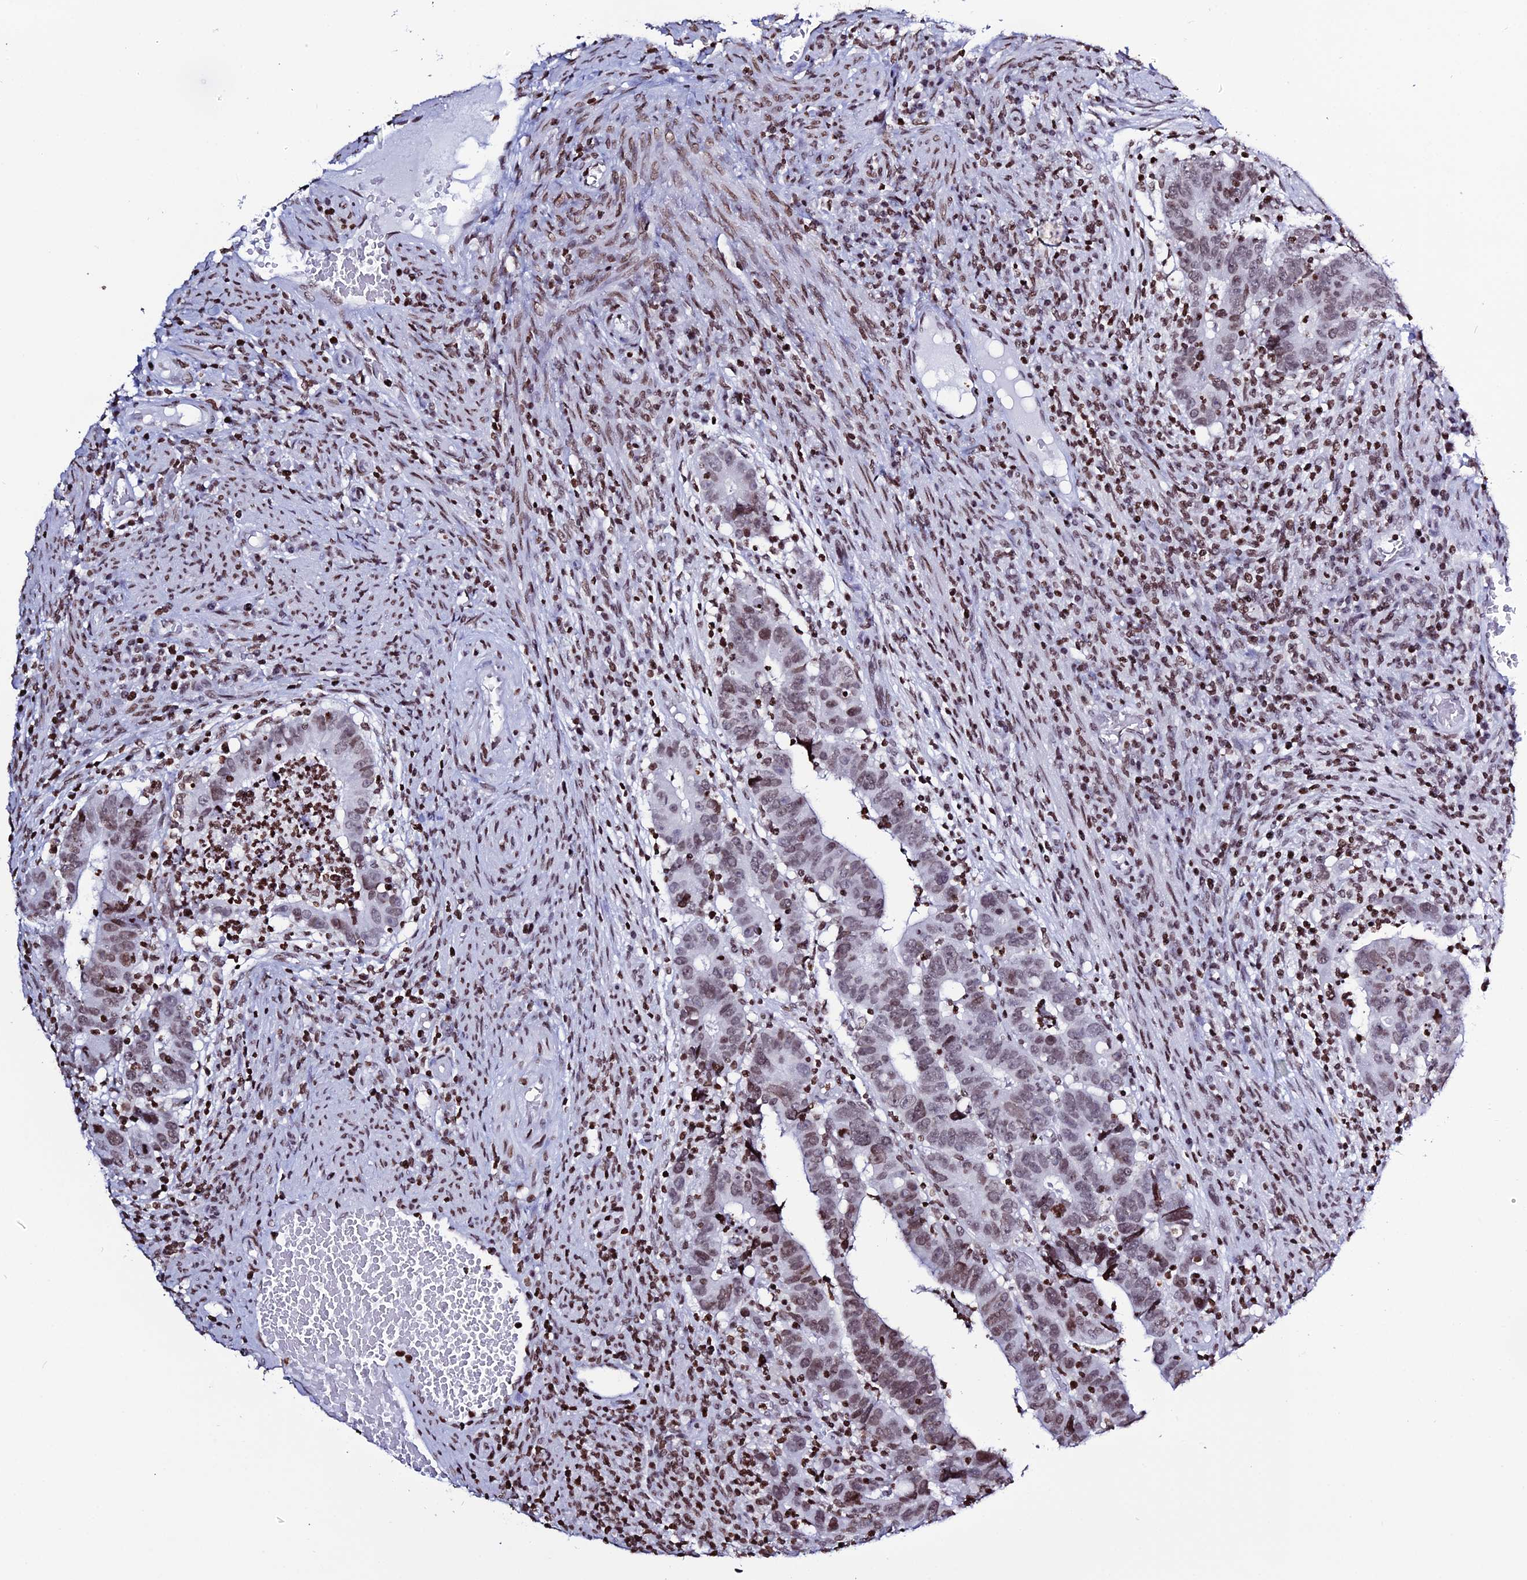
{"staining": {"intensity": "moderate", "quantity": ">75%", "location": "nuclear"}, "tissue": "colorectal cancer", "cell_type": "Tumor cells", "image_type": "cancer", "snomed": [{"axis": "morphology", "description": "Normal tissue, NOS"}, {"axis": "morphology", "description": "Adenocarcinoma, NOS"}, {"axis": "topography", "description": "Rectum"}], "caption": "IHC of colorectal adenocarcinoma shows medium levels of moderate nuclear expression in approximately >75% of tumor cells. The staining was performed using DAB to visualize the protein expression in brown, while the nuclei were stained in blue with hematoxylin (Magnification: 20x).", "gene": "MACROH2A2", "patient": {"sex": "female", "age": 65}}